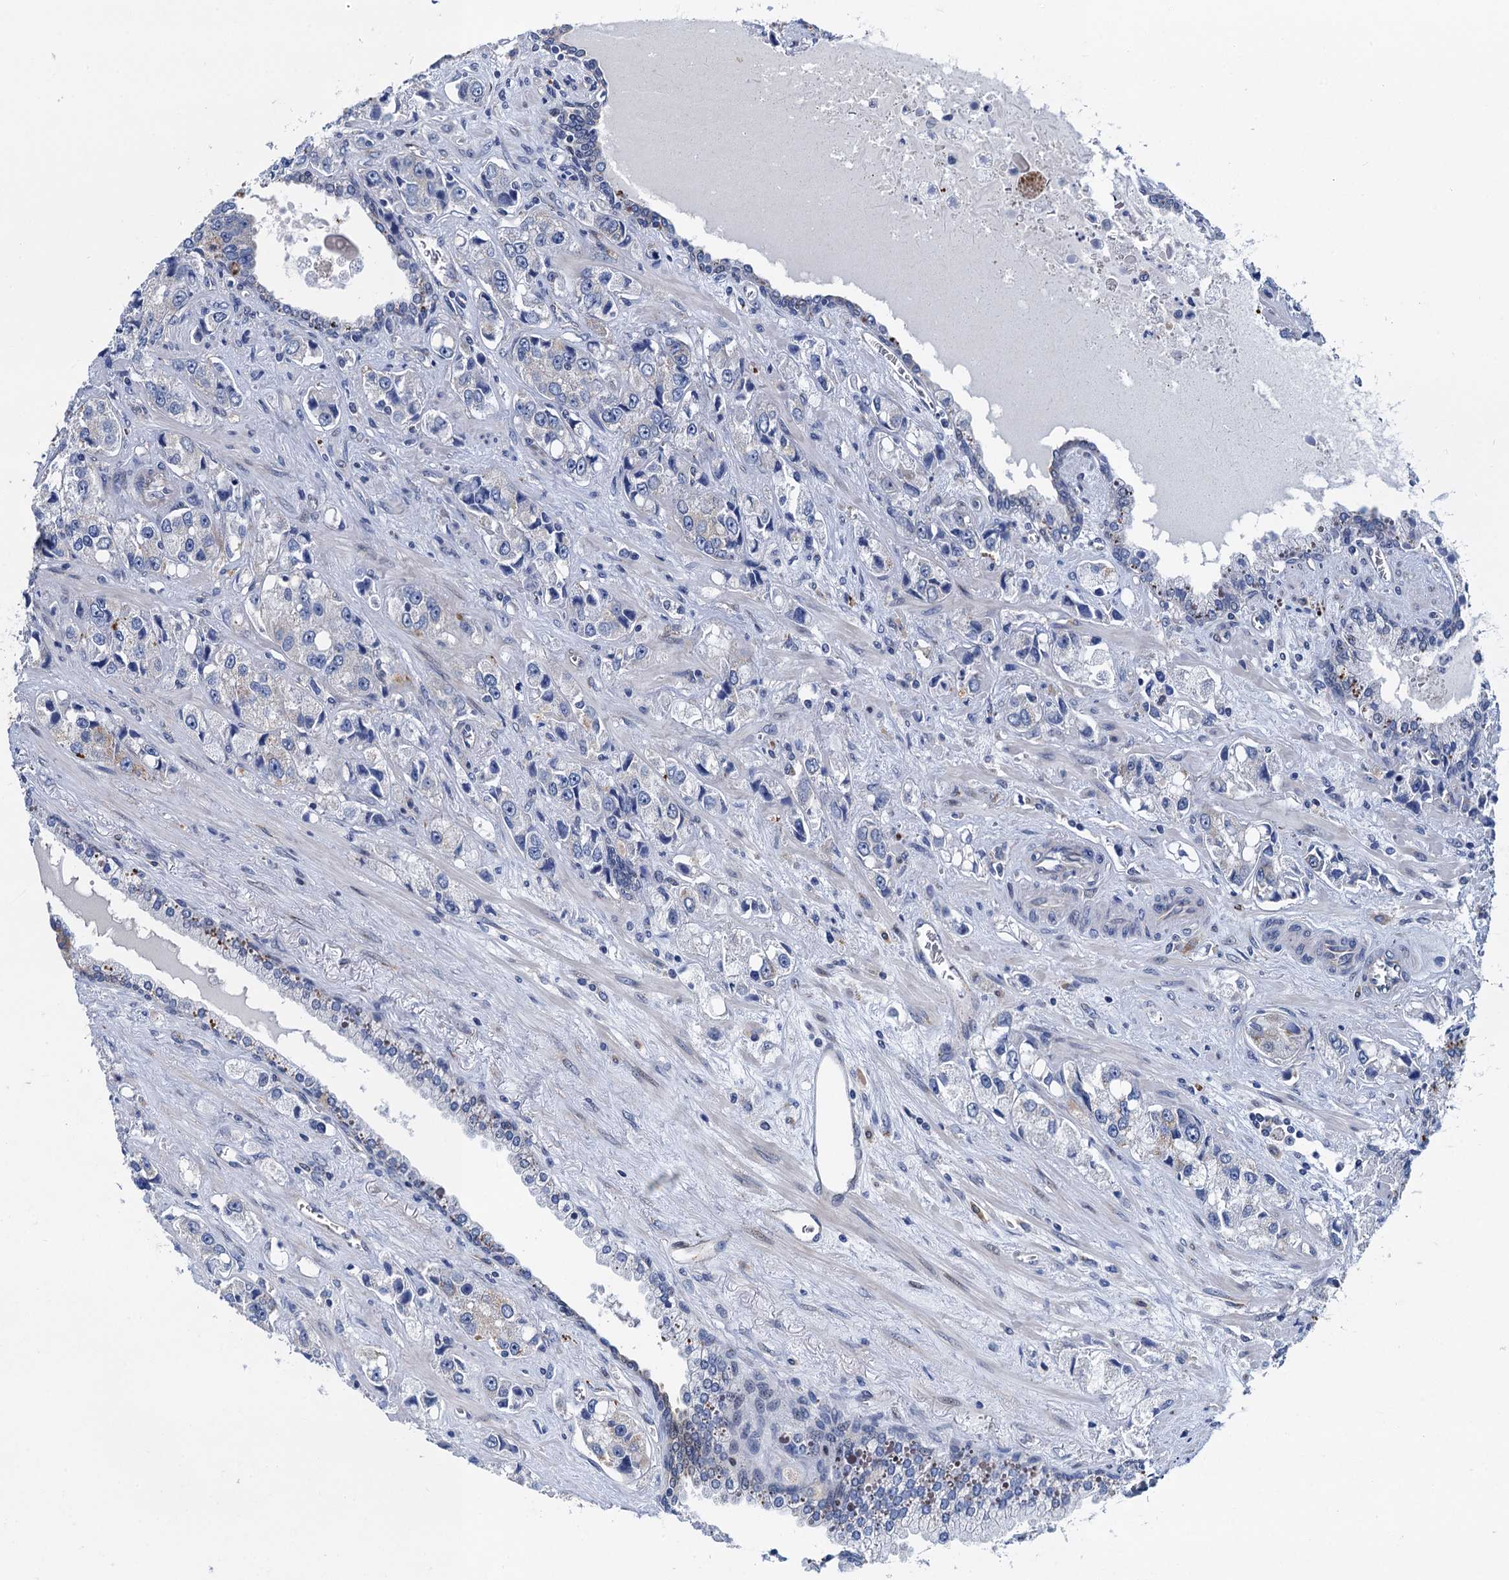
{"staining": {"intensity": "negative", "quantity": "none", "location": "none"}, "tissue": "prostate cancer", "cell_type": "Tumor cells", "image_type": "cancer", "snomed": [{"axis": "morphology", "description": "Adenocarcinoma, High grade"}, {"axis": "topography", "description": "Prostate"}], "caption": "Prostate cancer (high-grade adenocarcinoma) was stained to show a protein in brown. There is no significant expression in tumor cells.", "gene": "NBEA", "patient": {"sex": "male", "age": 74}}